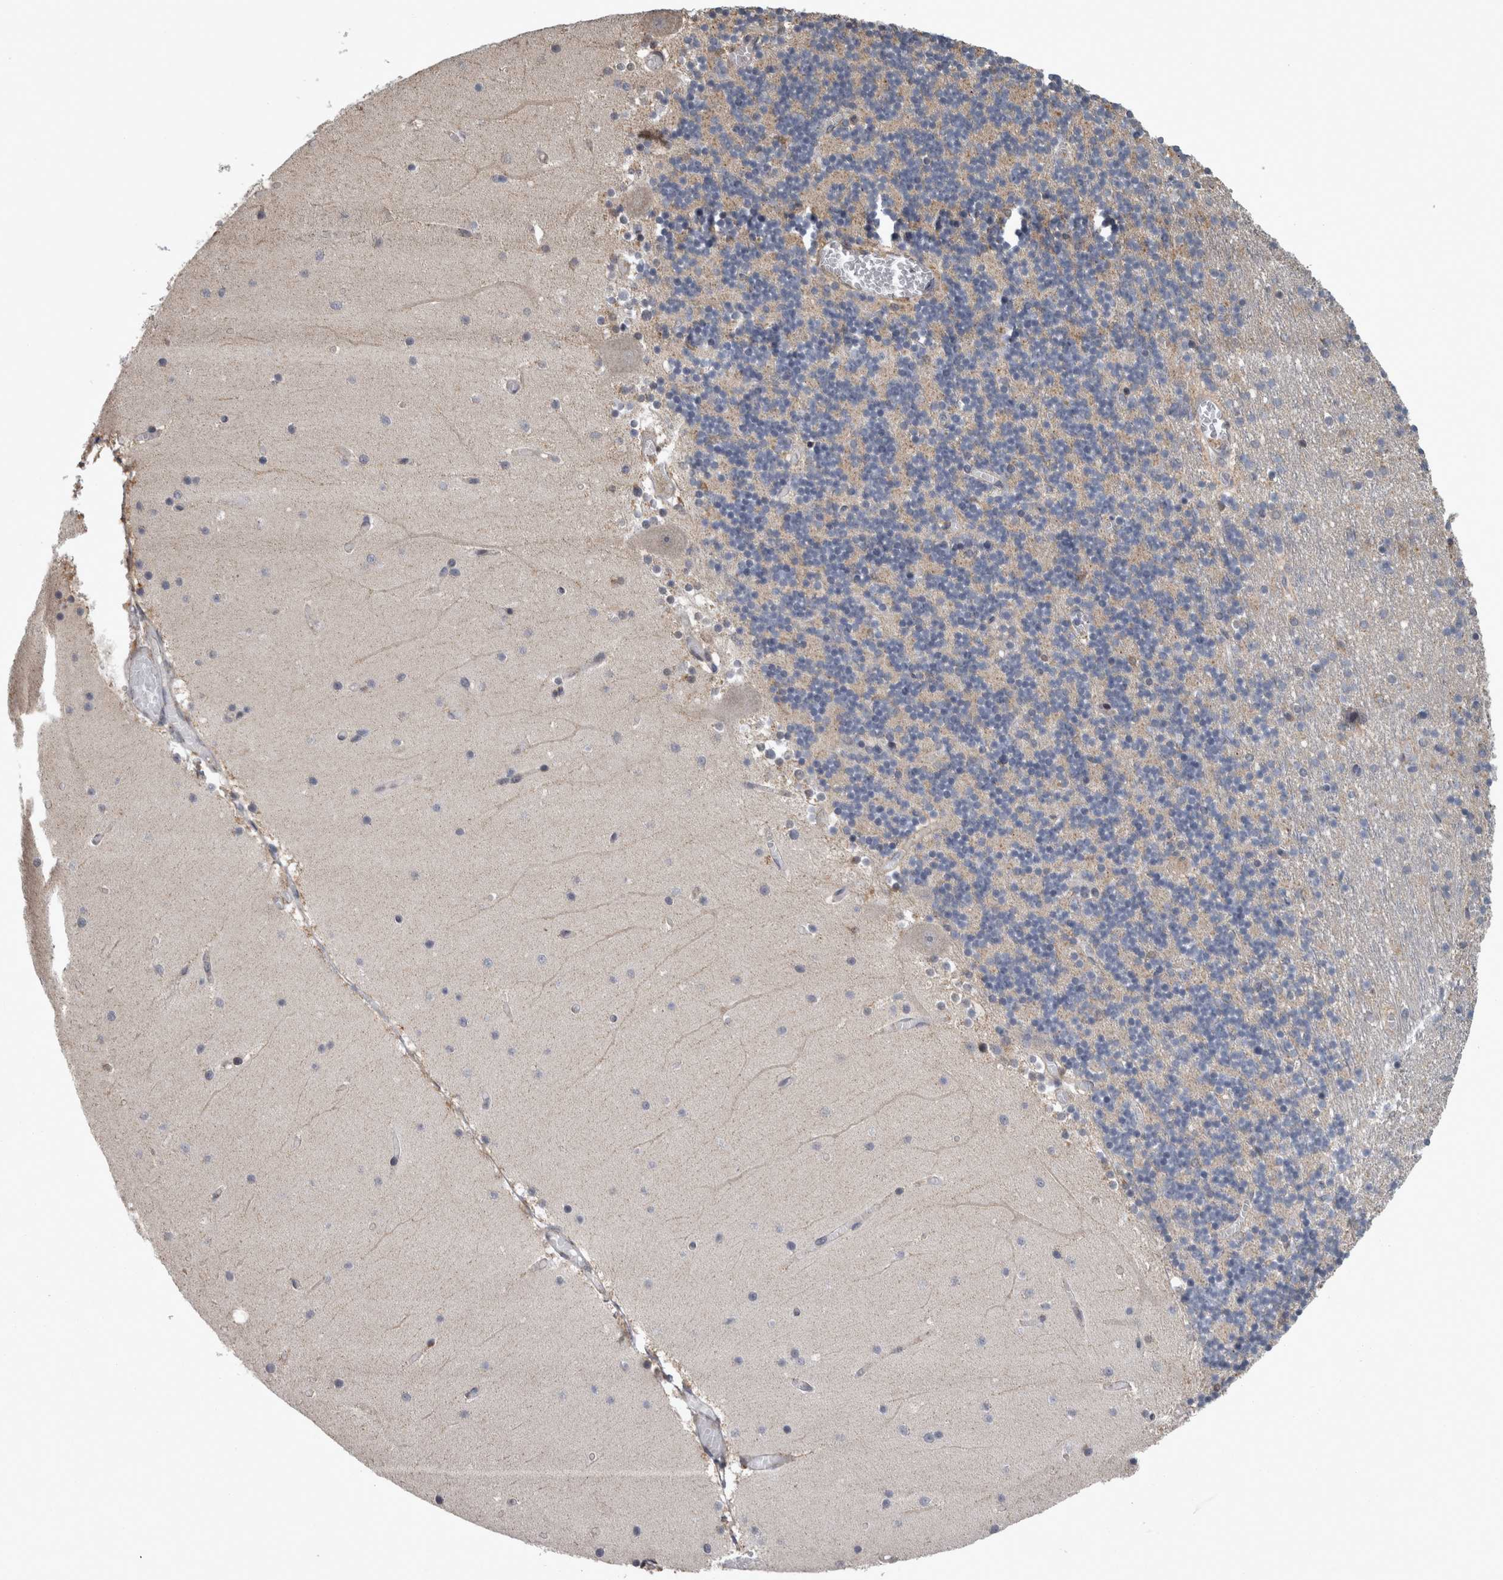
{"staining": {"intensity": "moderate", "quantity": "<25%", "location": "cytoplasmic/membranous"}, "tissue": "cerebellum", "cell_type": "Cells in granular layer", "image_type": "normal", "snomed": [{"axis": "morphology", "description": "Normal tissue, NOS"}, {"axis": "topography", "description": "Cerebellum"}], "caption": "Moderate cytoplasmic/membranous positivity for a protein is identified in about <25% of cells in granular layer of unremarkable cerebellum using immunohistochemistry (IHC).", "gene": "DBT", "patient": {"sex": "female", "age": 28}}